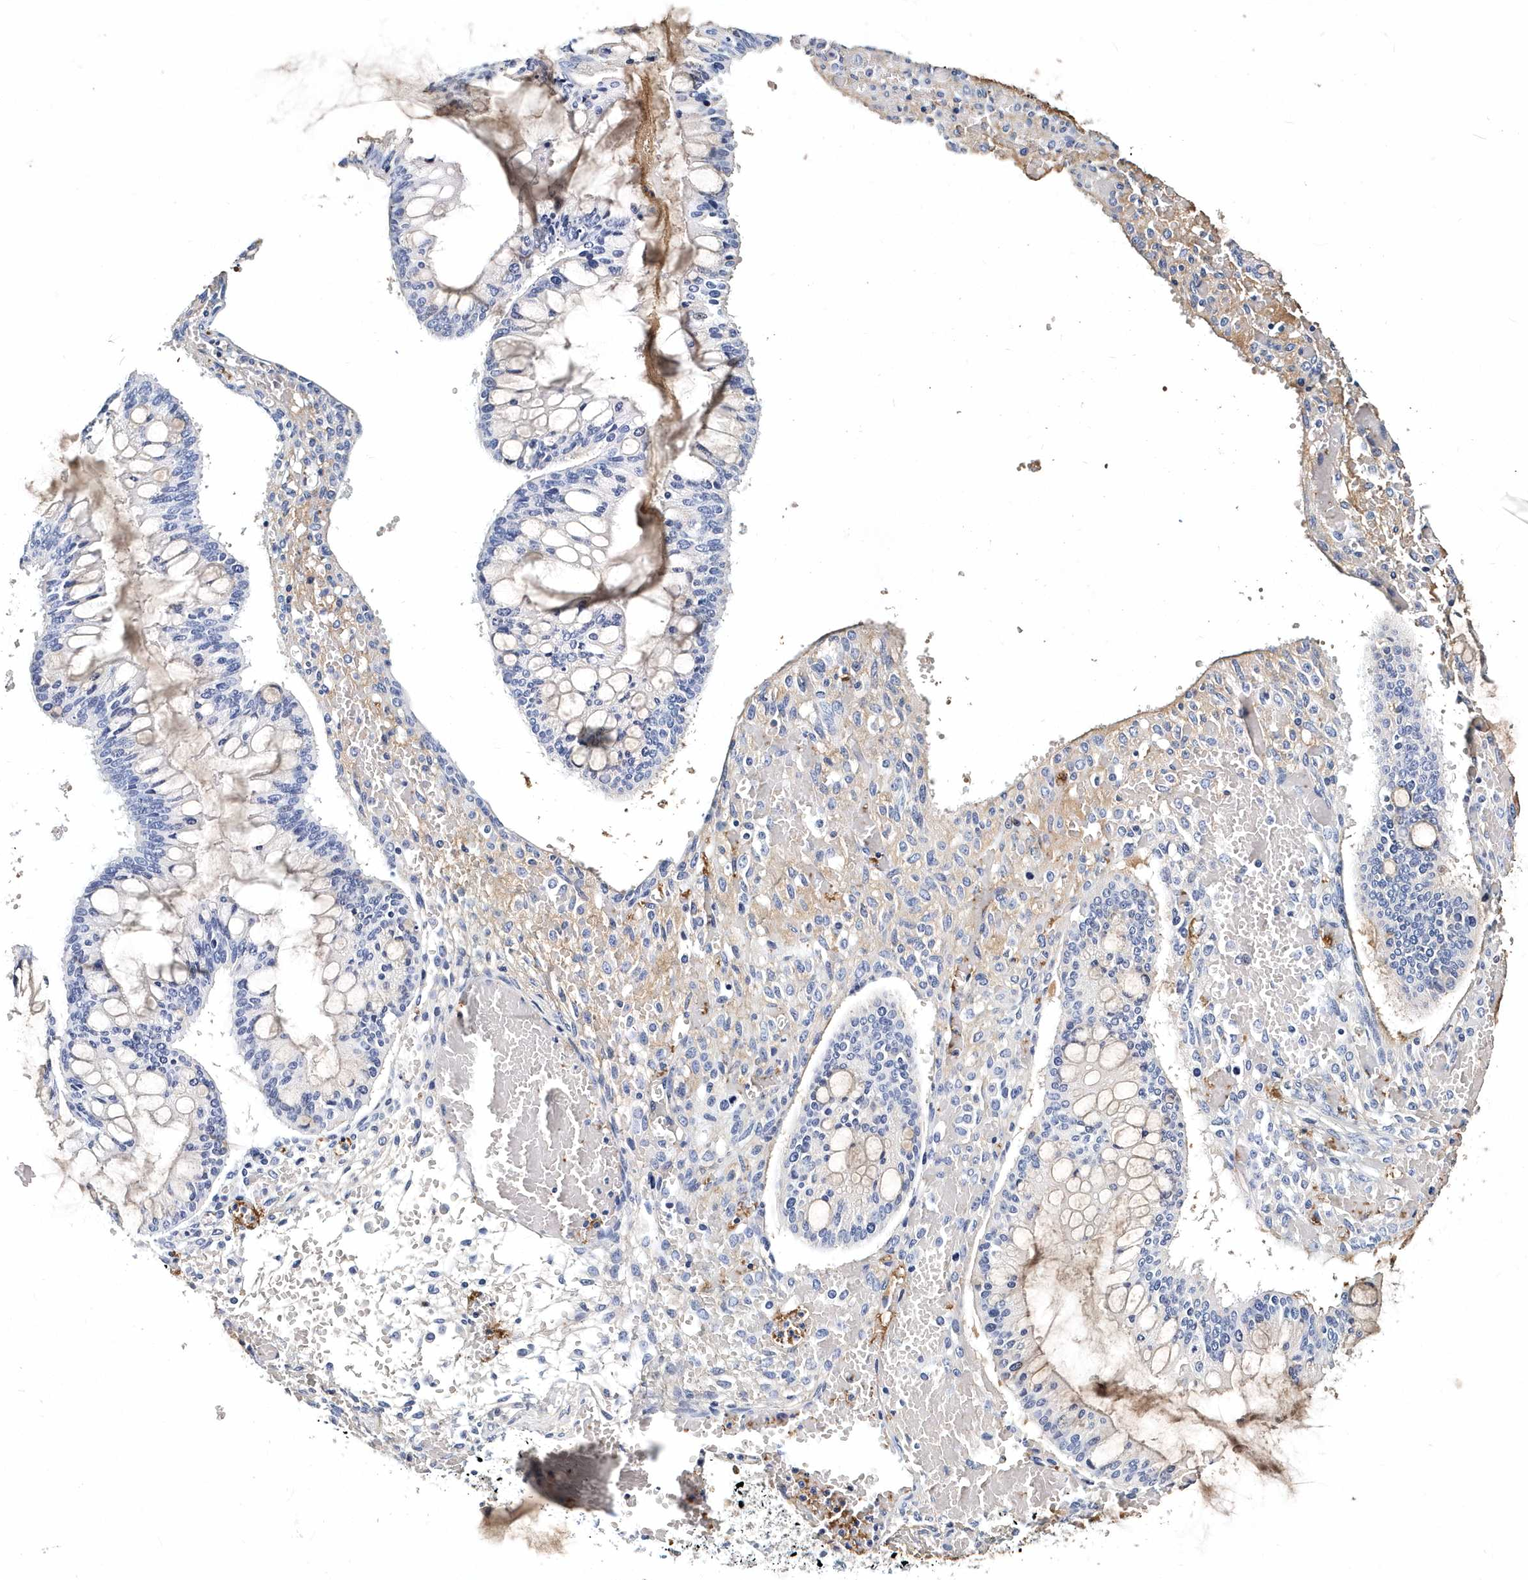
{"staining": {"intensity": "negative", "quantity": "none", "location": "none"}, "tissue": "ovarian cancer", "cell_type": "Tumor cells", "image_type": "cancer", "snomed": [{"axis": "morphology", "description": "Cystadenocarcinoma, mucinous, NOS"}, {"axis": "topography", "description": "Ovary"}], "caption": "Immunohistochemistry of ovarian cancer (mucinous cystadenocarcinoma) displays no staining in tumor cells.", "gene": "ITGA2B", "patient": {"sex": "female", "age": 73}}